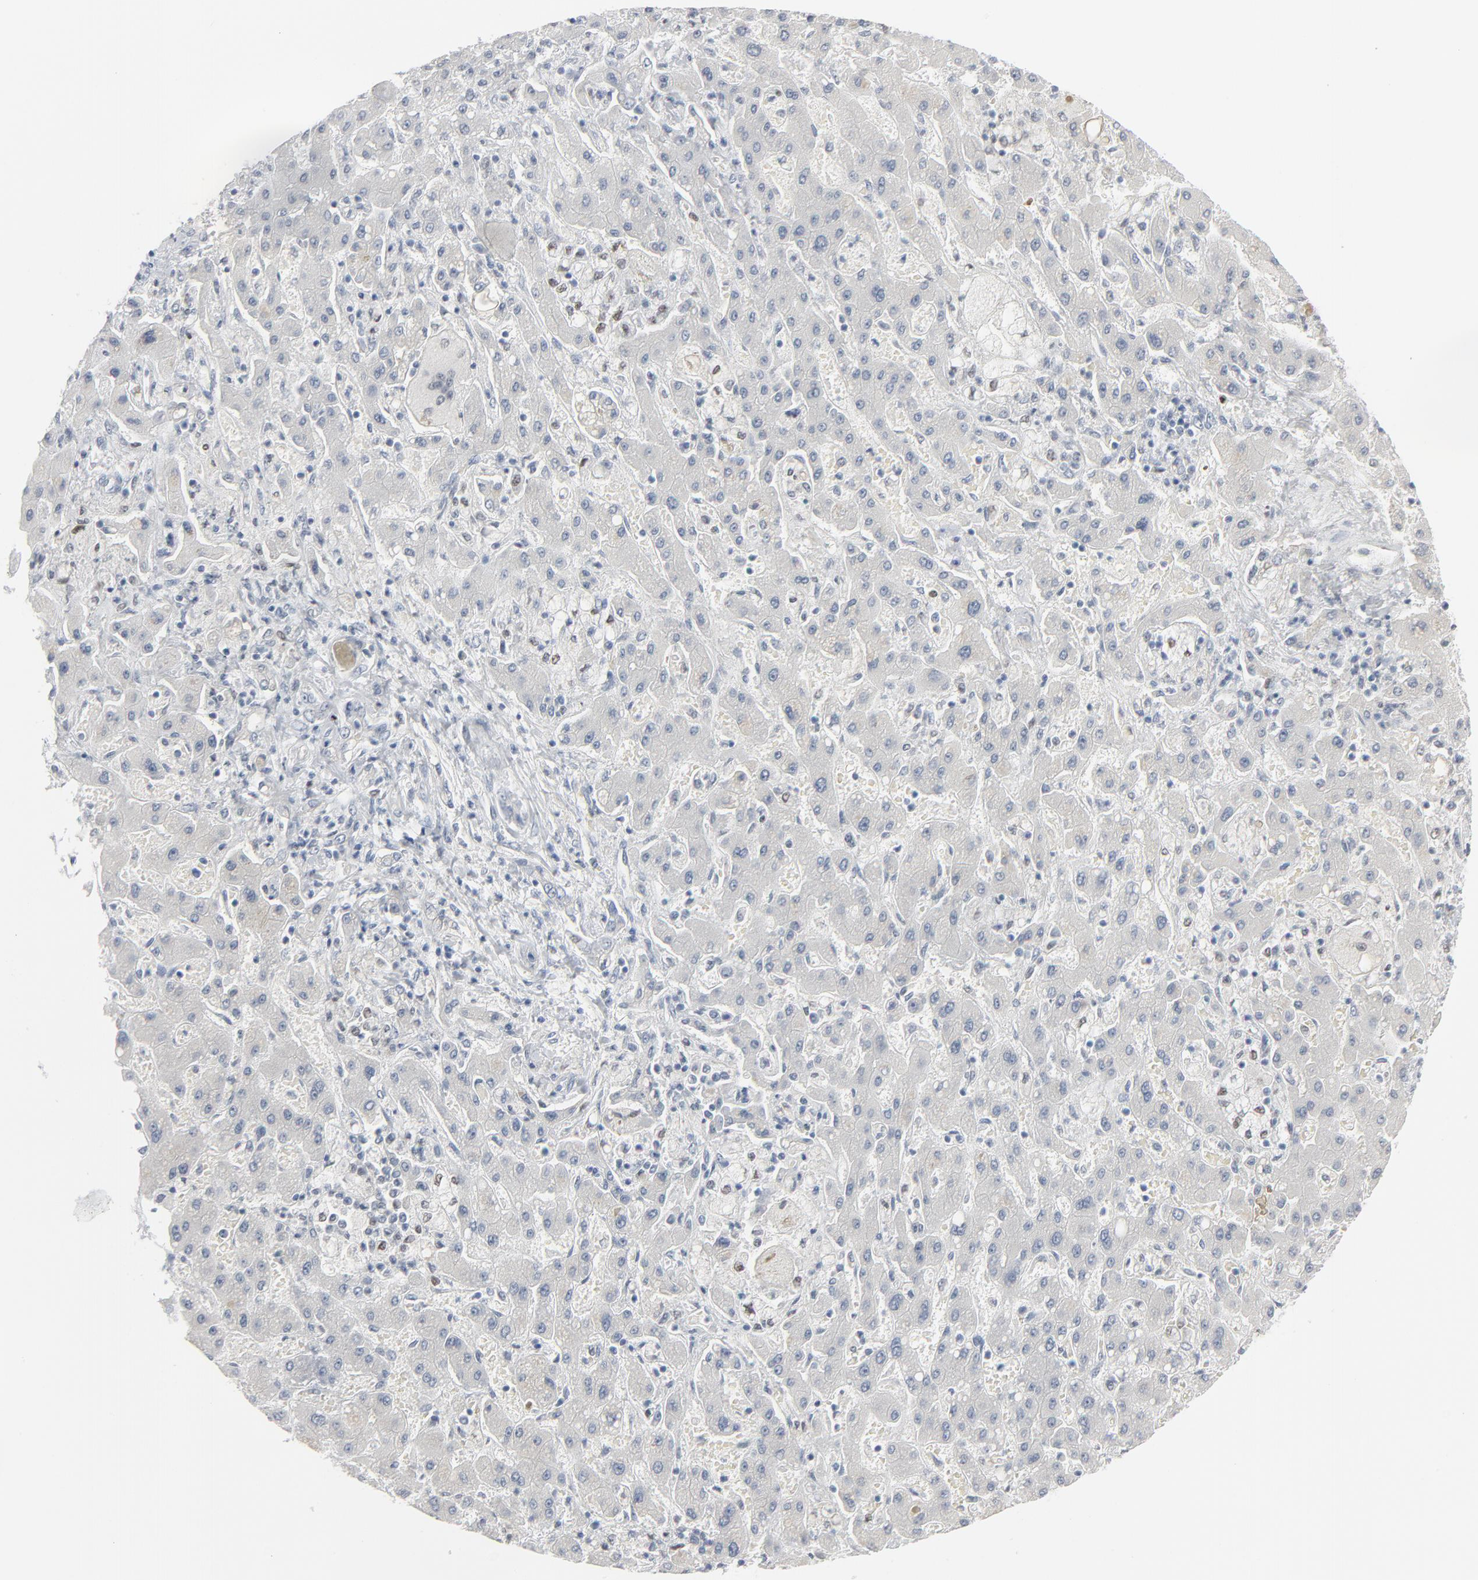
{"staining": {"intensity": "negative", "quantity": "none", "location": "none"}, "tissue": "liver cancer", "cell_type": "Tumor cells", "image_type": "cancer", "snomed": [{"axis": "morphology", "description": "Cholangiocarcinoma"}, {"axis": "topography", "description": "Liver"}], "caption": "Liver cholangiocarcinoma was stained to show a protein in brown. There is no significant expression in tumor cells.", "gene": "MITF", "patient": {"sex": "male", "age": 50}}